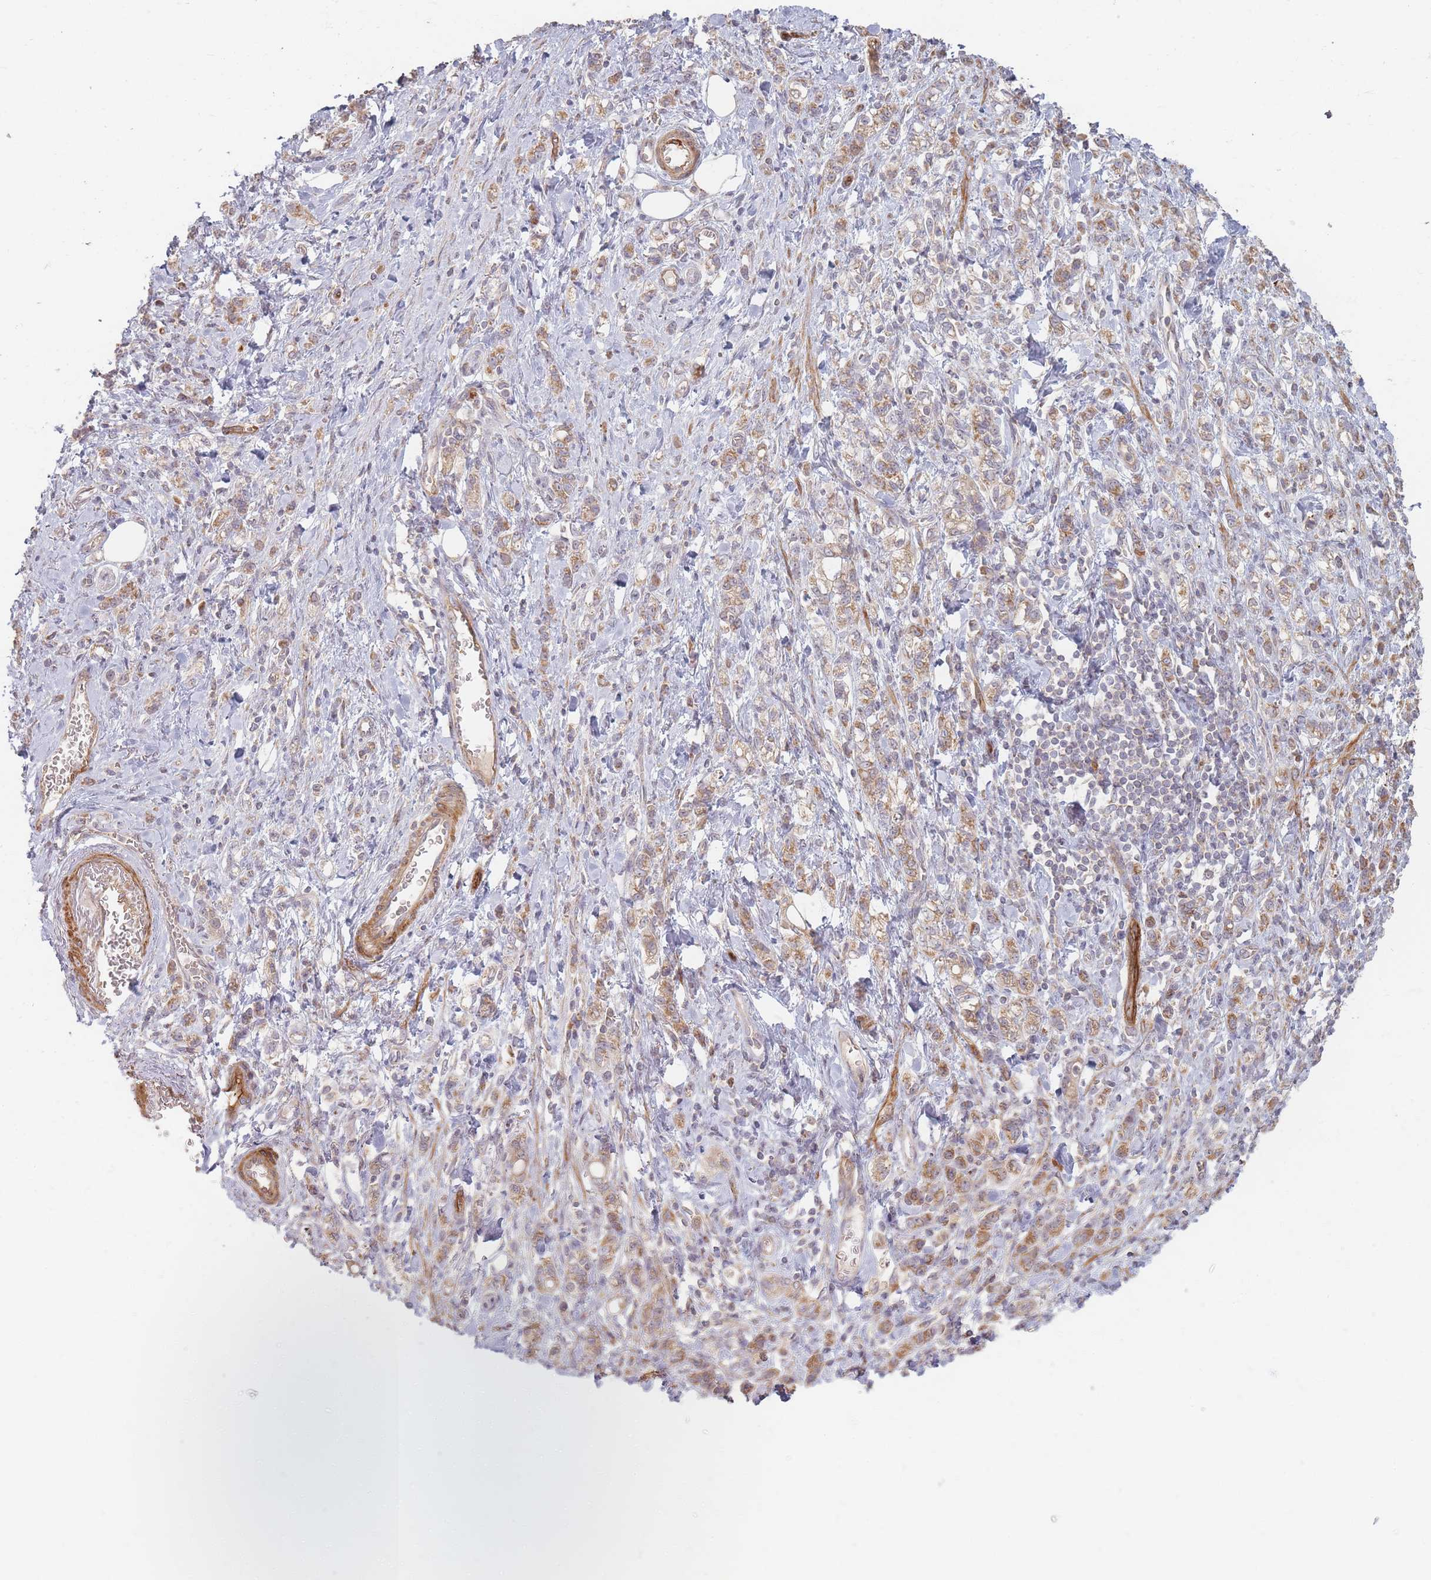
{"staining": {"intensity": "weak", "quantity": ">75%", "location": "cytoplasmic/membranous"}, "tissue": "stomach cancer", "cell_type": "Tumor cells", "image_type": "cancer", "snomed": [{"axis": "morphology", "description": "Adenocarcinoma, NOS"}, {"axis": "topography", "description": "Stomach"}], "caption": "Protein expression analysis of stomach adenocarcinoma shows weak cytoplasmic/membranous positivity in approximately >75% of tumor cells. (Brightfield microscopy of DAB IHC at high magnification).", "gene": "MRPS6", "patient": {"sex": "male", "age": 77}}